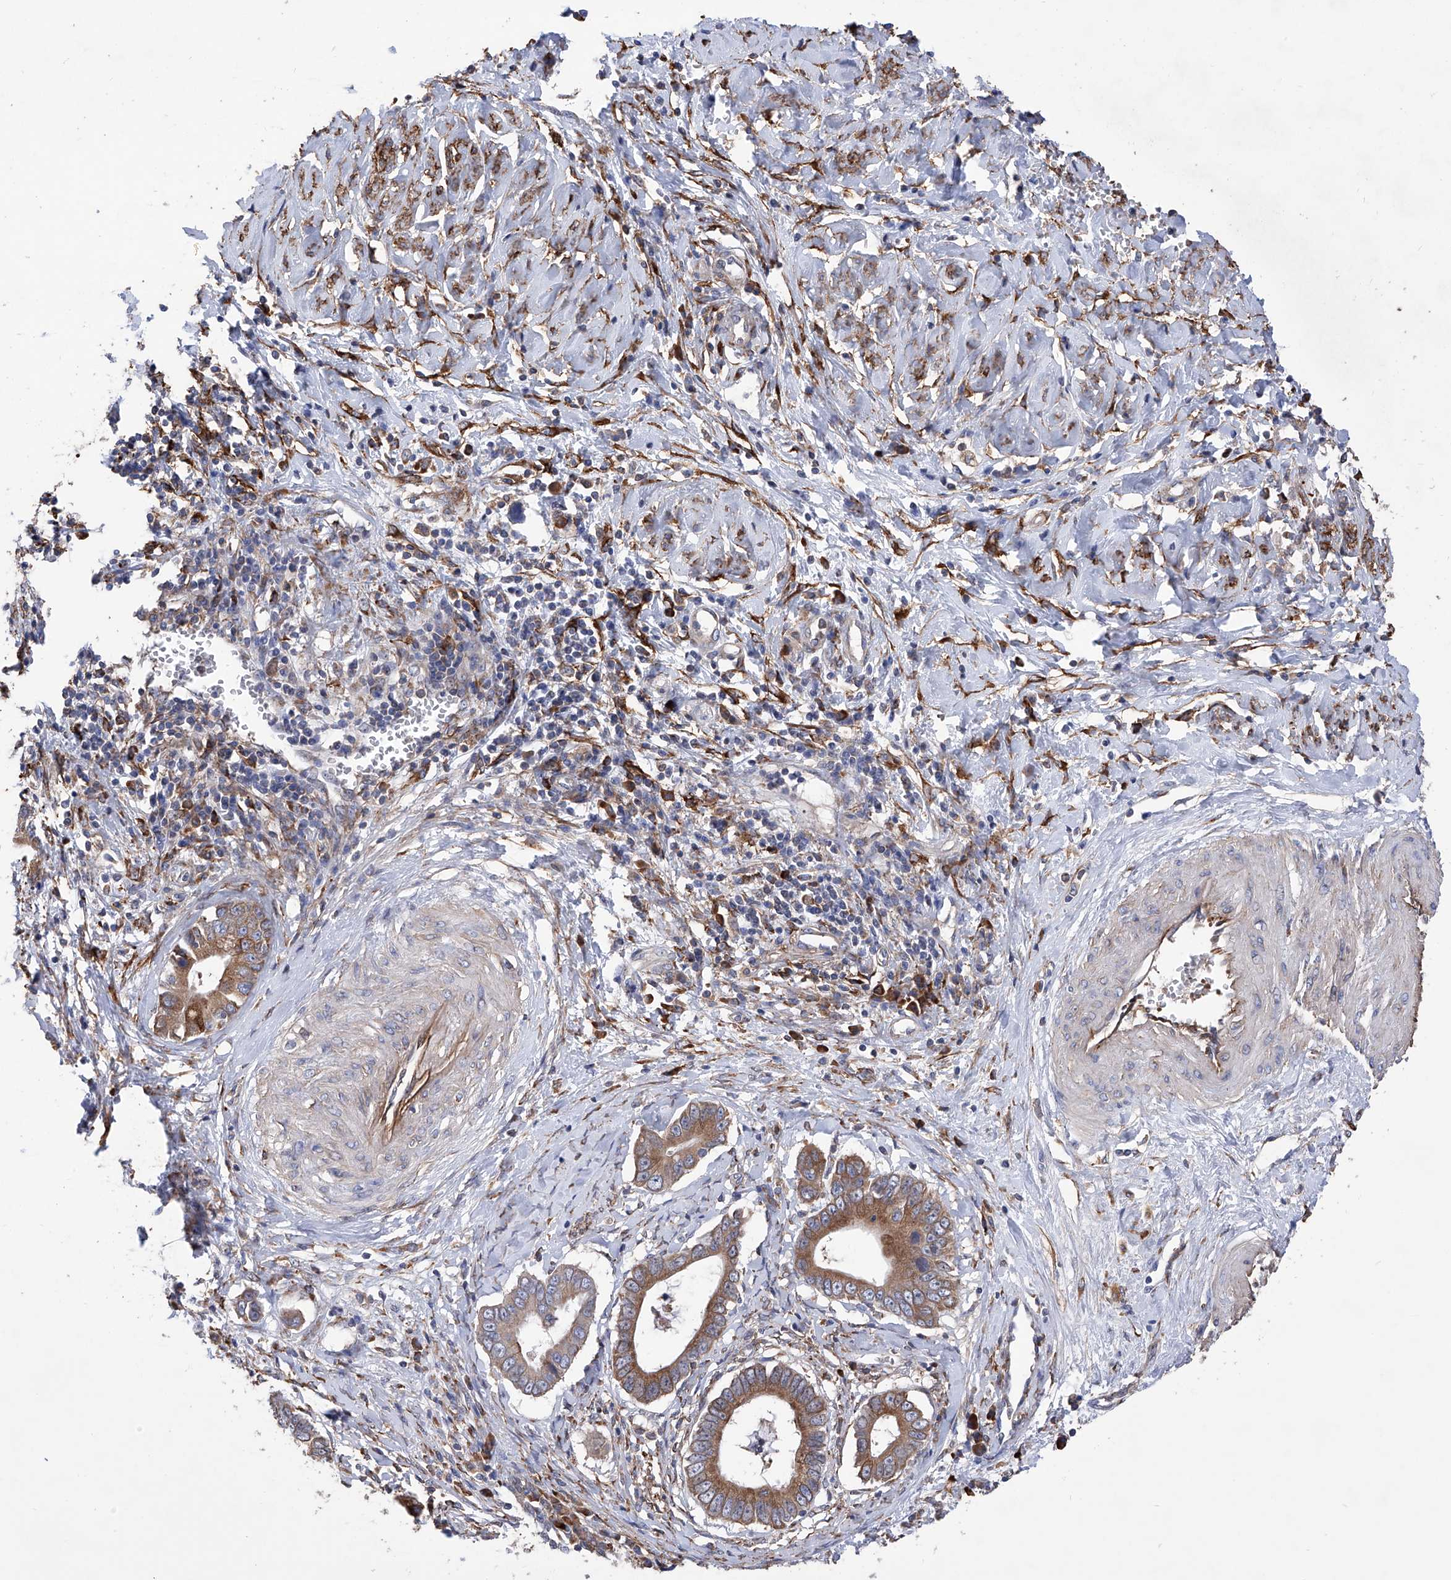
{"staining": {"intensity": "moderate", "quantity": ">75%", "location": "cytoplasmic/membranous"}, "tissue": "cervical cancer", "cell_type": "Tumor cells", "image_type": "cancer", "snomed": [{"axis": "morphology", "description": "Adenocarcinoma, NOS"}, {"axis": "topography", "description": "Cervix"}], "caption": "Immunohistochemistry (IHC) photomicrograph of human cervical adenocarcinoma stained for a protein (brown), which shows medium levels of moderate cytoplasmic/membranous expression in about >75% of tumor cells.", "gene": "INPP5B", "patient": {"sex": "female", "age": 44}}